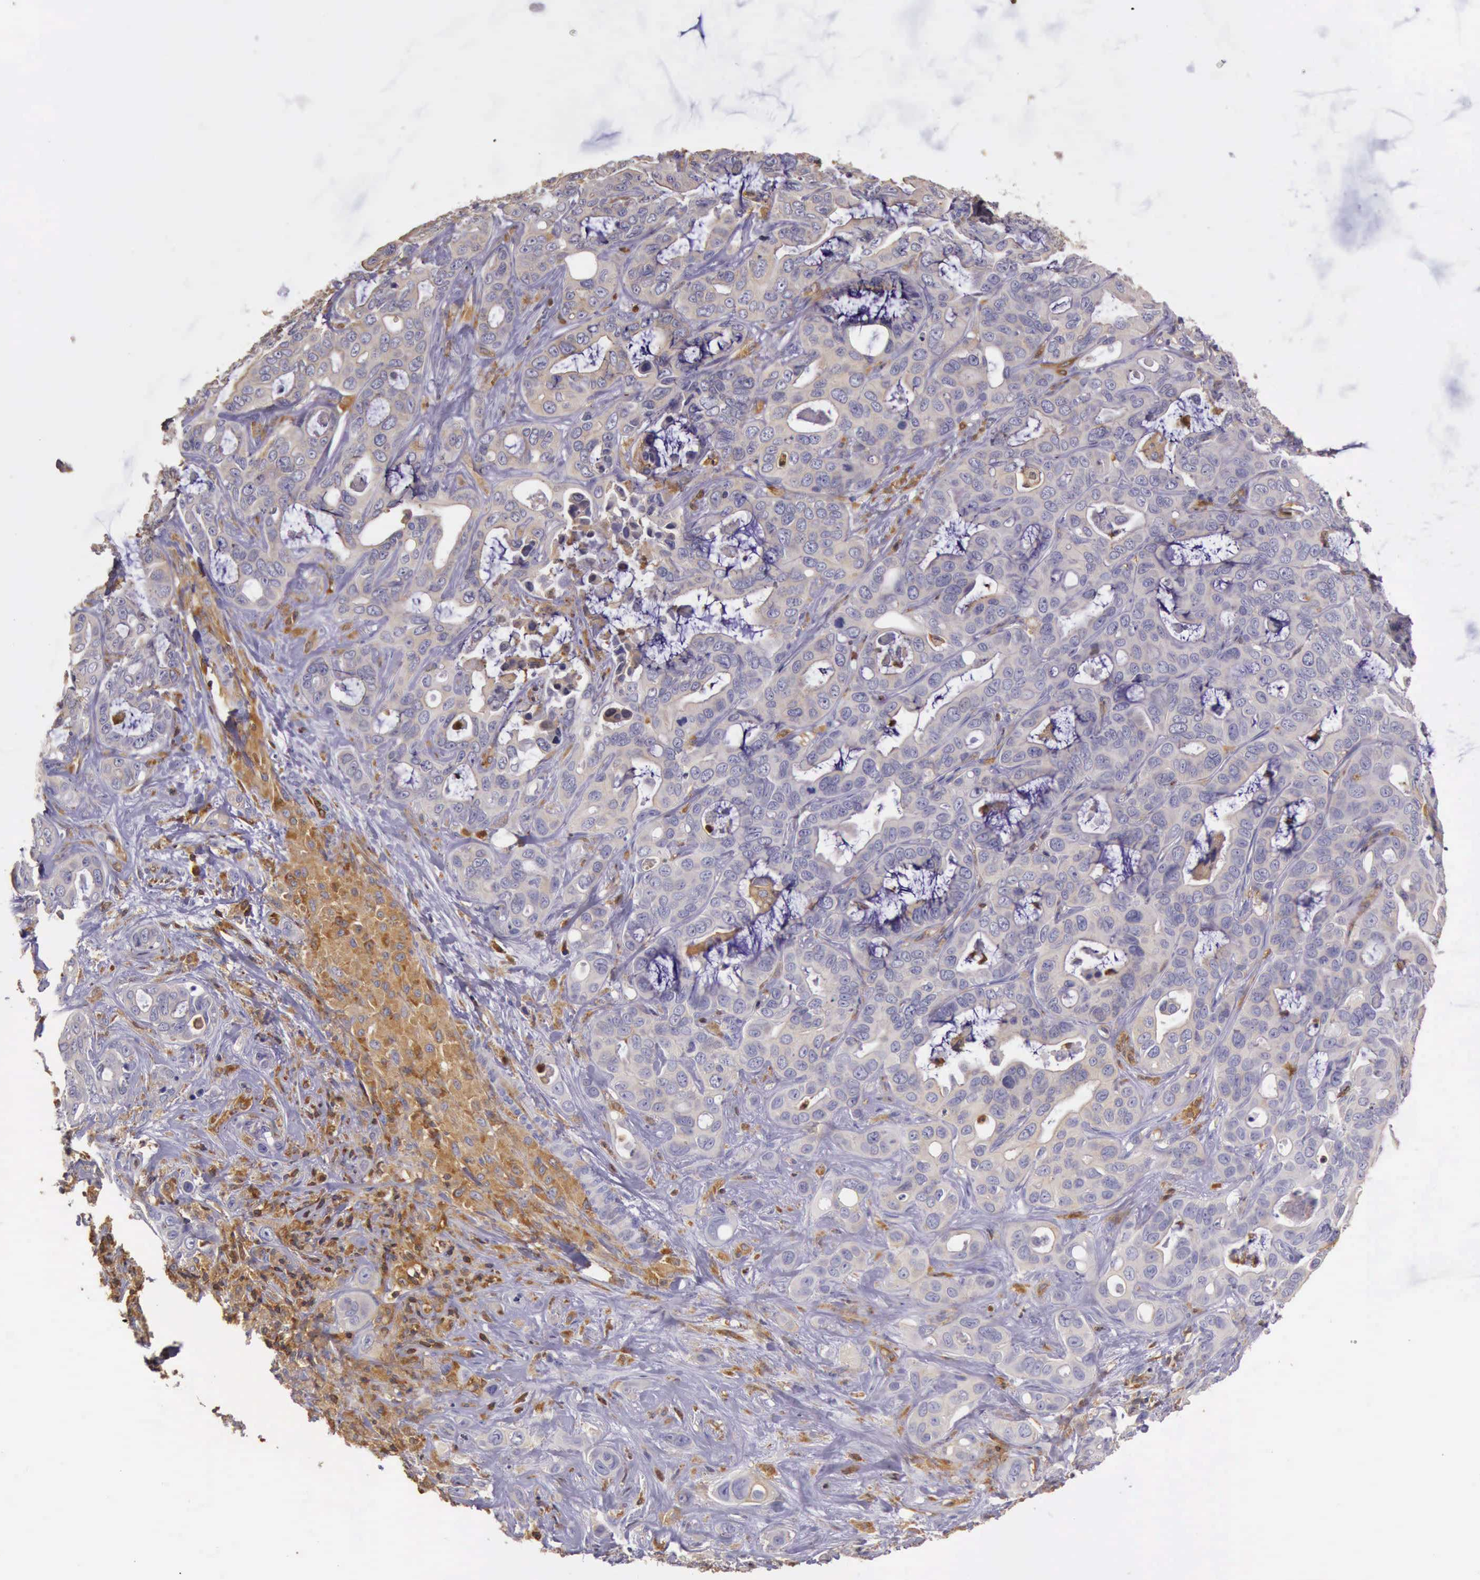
{"staining": {"intensity": "negative", "quantity": "none", "location": "none"}, "tissue": "liver cancer", "cell_type": "Tumor cells", "image_type": "cancer", "snomed": [{"axis": "morphology", "description": "Cholangiocarcinoma"}, {"axis": "topography", "description": "Liver"}], "caption": "DAB (3,3'-diaminobenzidine) immunohistochemical staining of human liver cholangiocarcinoma demonstrates no significant expression in tumor cells. (DAB immunohistochemistry visualized using brightfield microscopy, high magnification).", "gene": "ARHGAP4", "patient": {"sex": "female", "age": 79}}